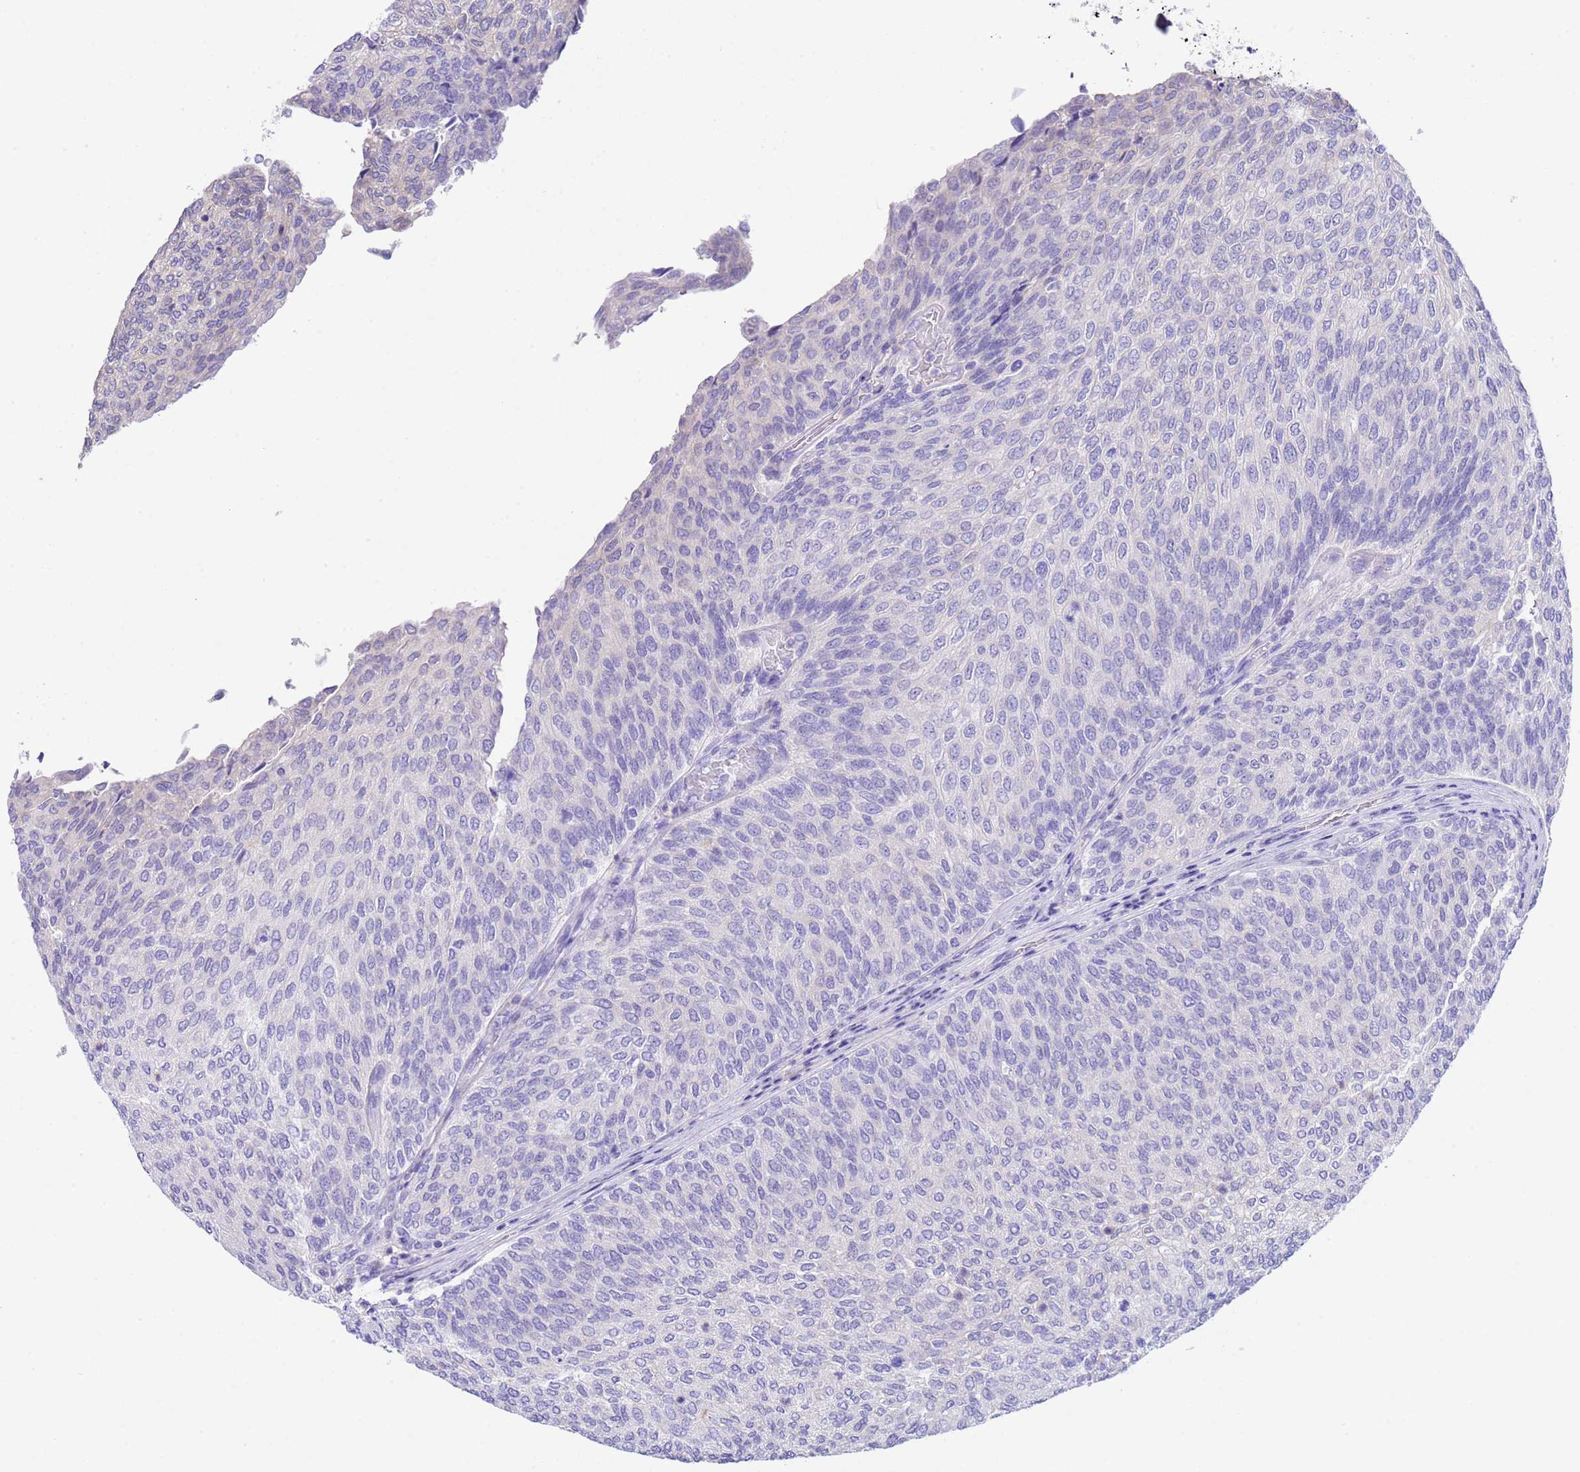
{"staining": {"intensity": "negative", "quantity": "none", "location": "none"}, "tissue": "urothelial cancer", "cell_type": "Tumor cells", "image_type": "cancer", "snomed": [{"axis": "morphology", "description": "Urothelial carcinoma, Low grade"}, {"axis": "topography", "description": "Urinary bladder"}], "caption": "This image is of urothelial cancer stained with IHC to label a protein in brown with the nuclei are counter-stained blue. There is no staining in tumor cells. The staining was performed using DAB (3,3'-diaminobenzidine) to visualize the protein expression in brown, while the nuclei were stained in blue with hematoxylin (Magnification: 20x).", "gene": "USP38", "patient": {"sex": "female", "age": 79}}